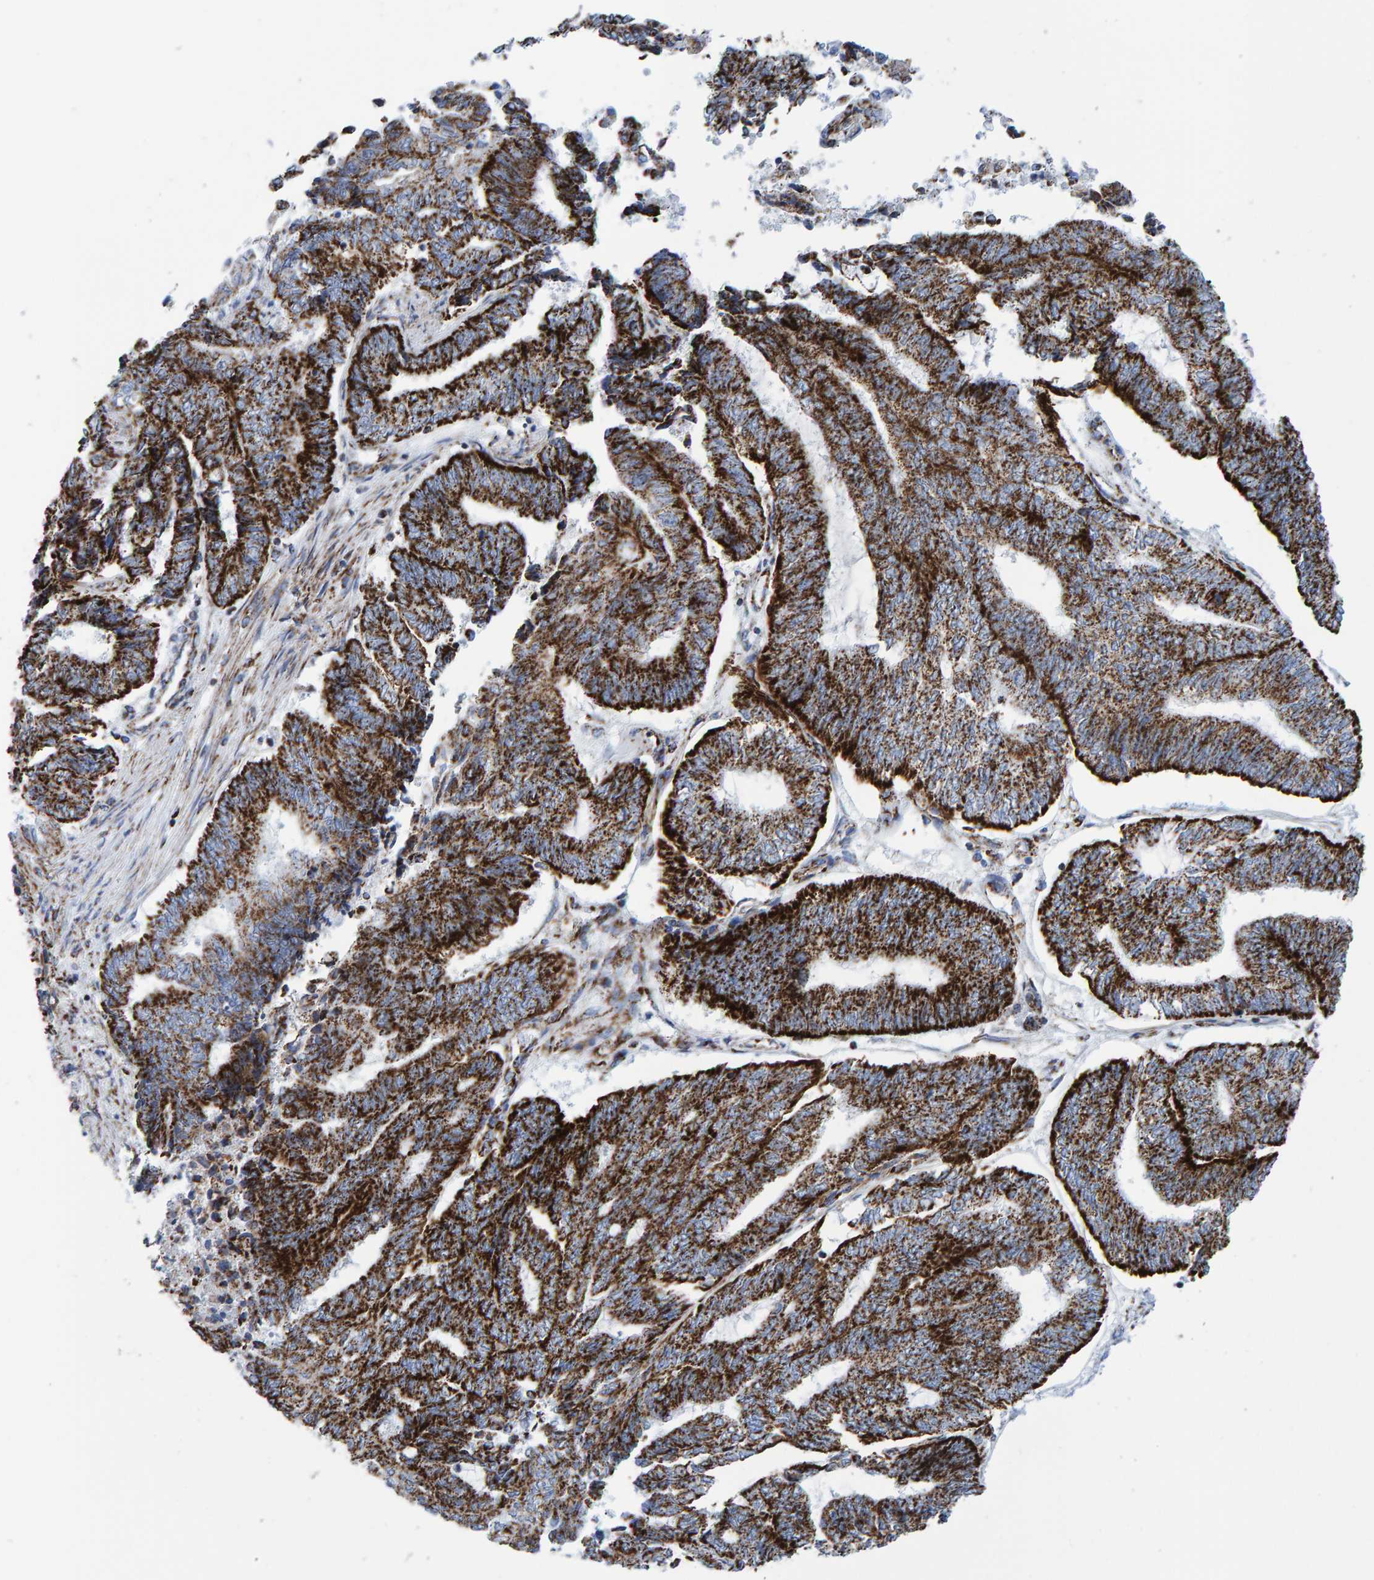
{"staining": {"intensity": "strong", "quantity": ">75%", "location": "cytoplasmic/membranous"}, "tissue": "endometrial cancer", "cell_type": "Tumor cells", "image_type": "cancer", "snomed": [{"axis": "morphology", "description": "Adenocarcinoma, NOS"}, {"axis": "topography", "description": "Uterus"}, {"axis": "topography", "description": "Endometrium"}], "caption": "Tumor cells display high levels of strong cytoplasmic/membranous staining in about >75% of cells in adenocarcinoma (endometrial). (DAB (3,3'-diaminobenzidine) = brown stain, brightfield microscopy at high magnification).", "gene": "ENSG00000262660", "patient": {"sex": "female", "age": 70}}